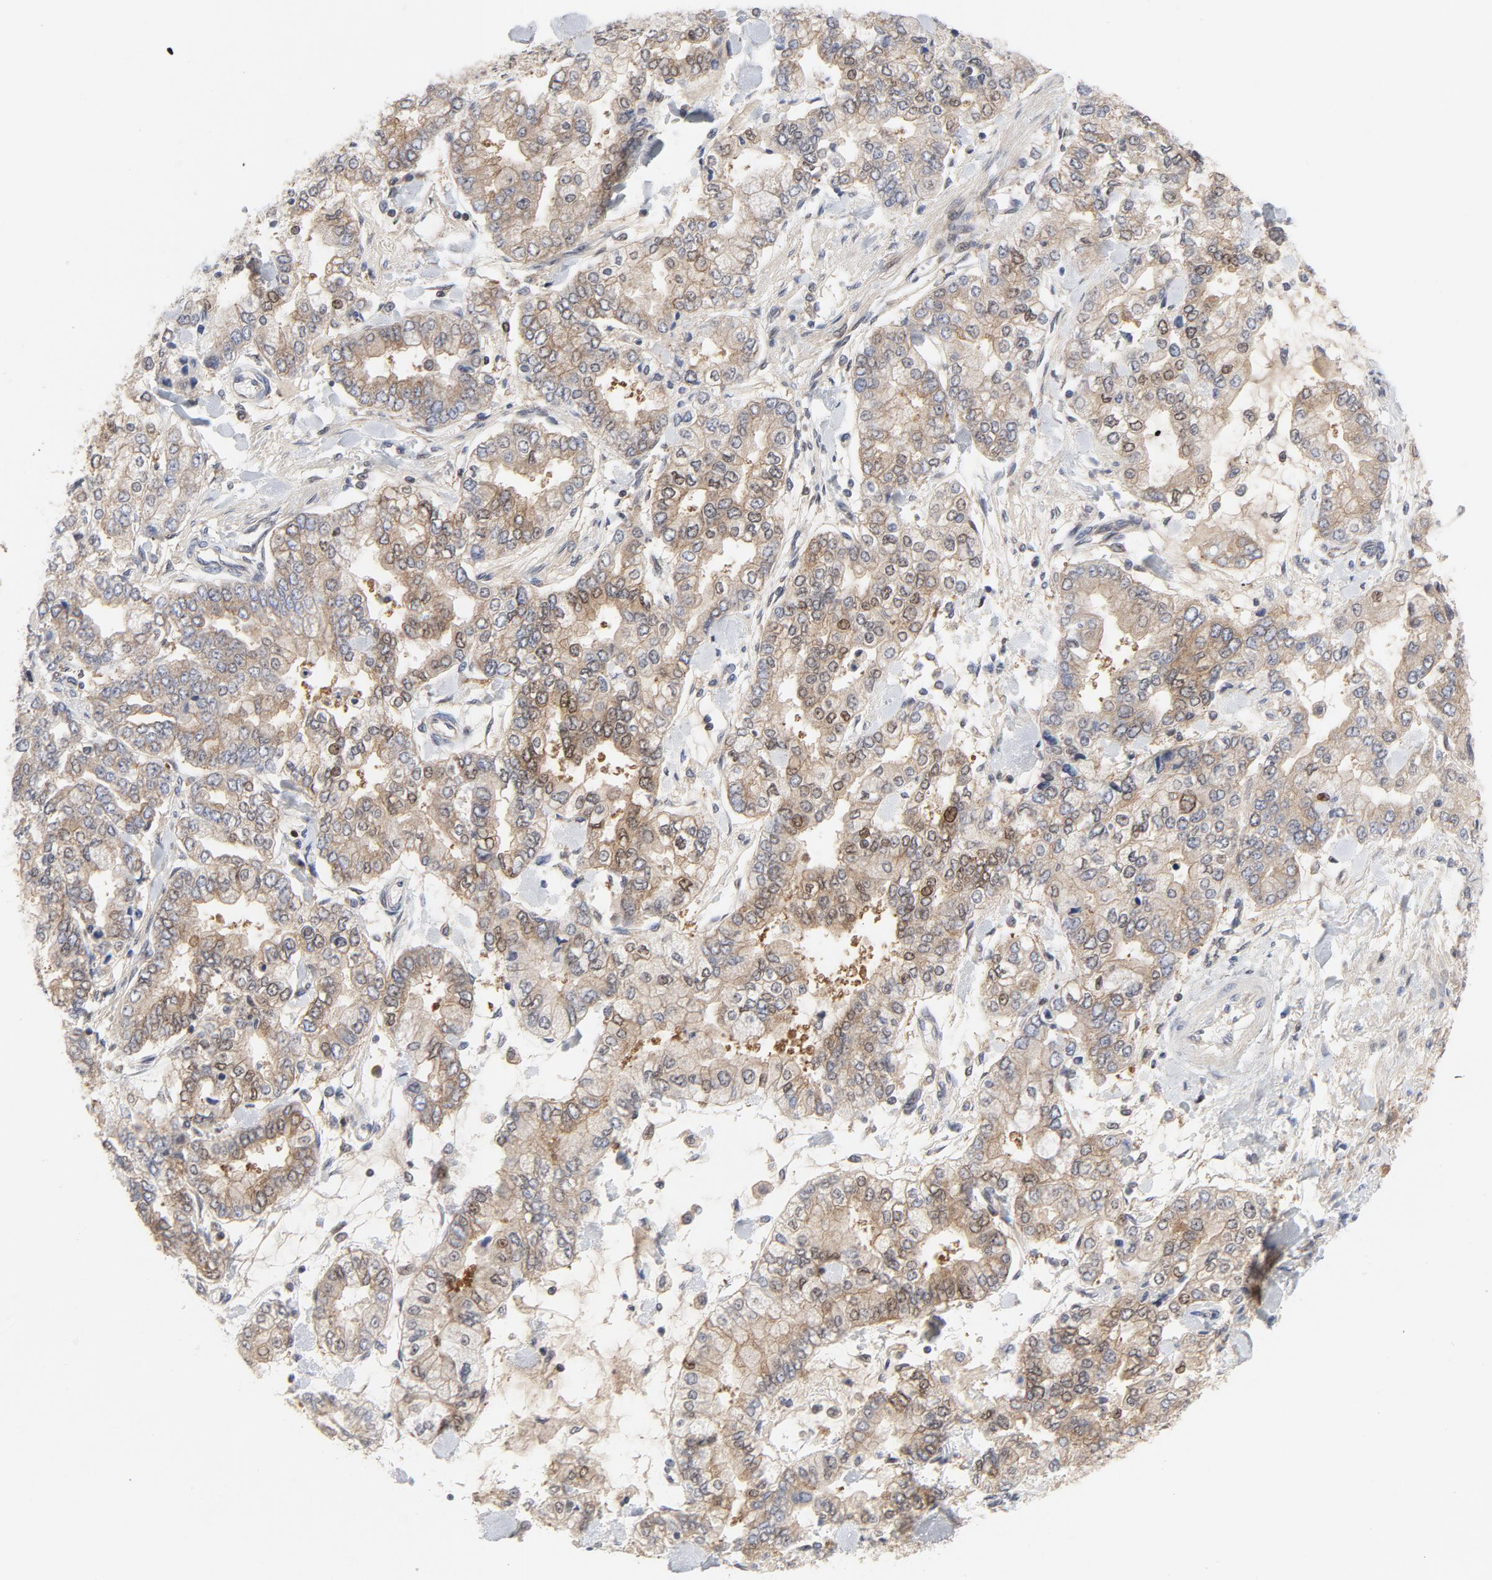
{"staining": {"intensity": "moderate", "quantity": ">75%", "location": "cytoplasmic/membranous"}, "tissue": "stomach cancer", "cell_type": "Tumor cells", "image_type": "cancer", "snomed": [{"axis": "morphology", "description": "Normal tissue, NOS"}, {"axis": "morphology", "description": "Adenocarcinoma, NOS"}, {"axis": "topography", "description": "Stomach, upper"}, {"axis": "topography", "description": "Stomach"}], "caption": "Immunohistochemical staining of human stomach adenocarcinoma displays medium levels of moderate cytoplasmic/membranous protein expression in approximately >75% of tumor cells.", "gene": "RAPGEF4", "patient": {"sex": "male", "age": 76}}